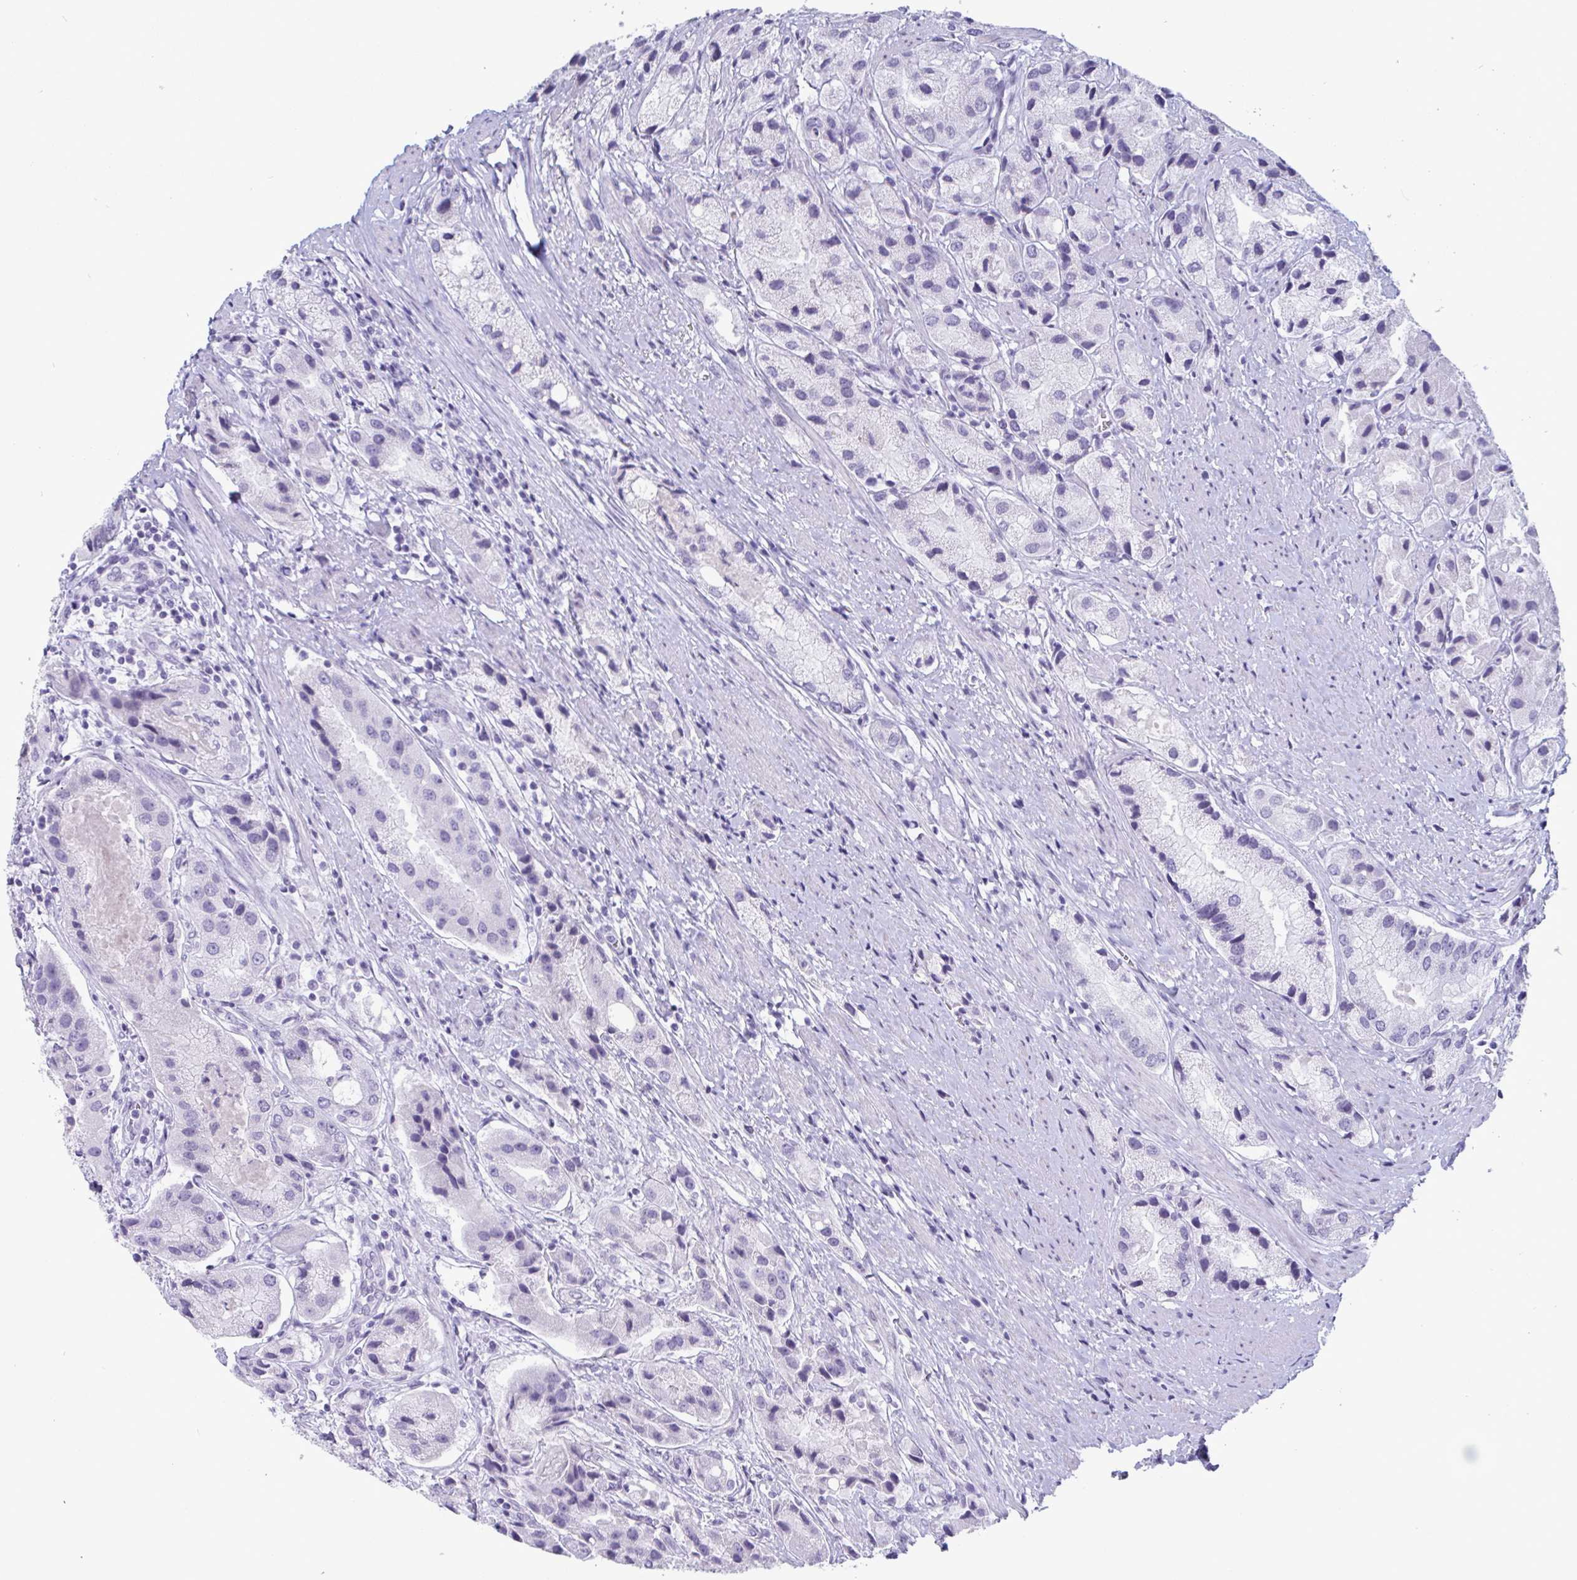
{"staining": {"intensity": "negative", "quantity": "none", "location": "none"}, "tissue": "prostate cancer", "cell_type": "Tumor cells", "image_type": "cancer", "snomed": [{"axis": "morphology", "description": "Adenocarcinoma, Low grade"}, {"axis": "topography", "description": "Prostate"}], "caption": "Tumor cells are negative for protein expression in human prostate adenocarcinoma (low-grade).", "gene": "CDX4", "patient": {"sex": "male", "age": 69}}